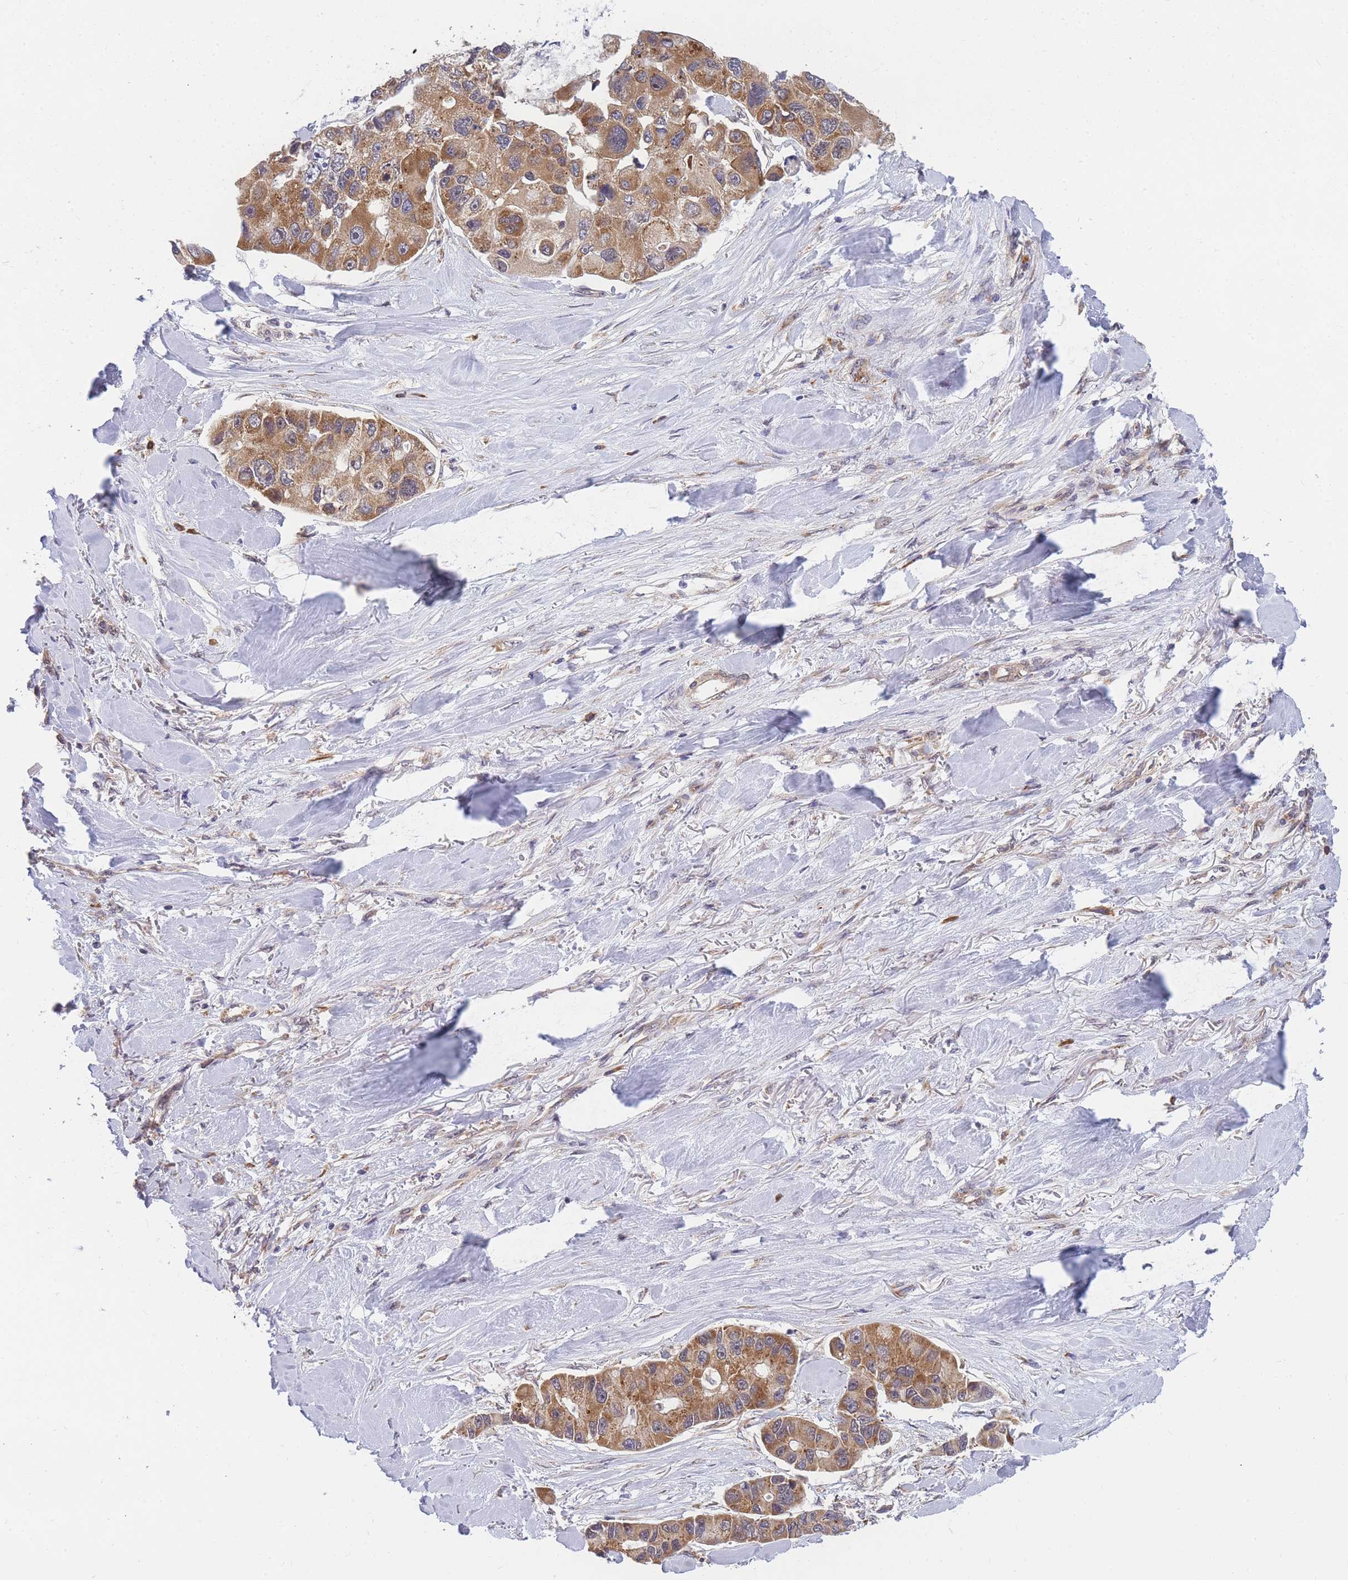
{"staining": {"intensity": "moderate", "quantity": ">75%", "location": "cytoplasmic/membranous"}, "tissue": "lung cancer", "cell_type": "Tumor cells", "image_type": "cancer", "snomed": [{"axis": "morphology", "description": "Adenocarcinoma, NOS"}, {"axis": "topography", "description": "Lung"}], "caption": "Protein positivity by immunohistochemistry reveals moderate cytoplasmic/membranous positivity in about >75% of tumor cells in lung cancer (adenocarcinoma). The protein is stained brown, and the nuclei are stained in blue (DAB (3,3'-diaminobenzidine) IHC with brightfield microscopy, high magnification).", "gene": "MRPL23", "patient": {"sex": "female", "age": 54}}